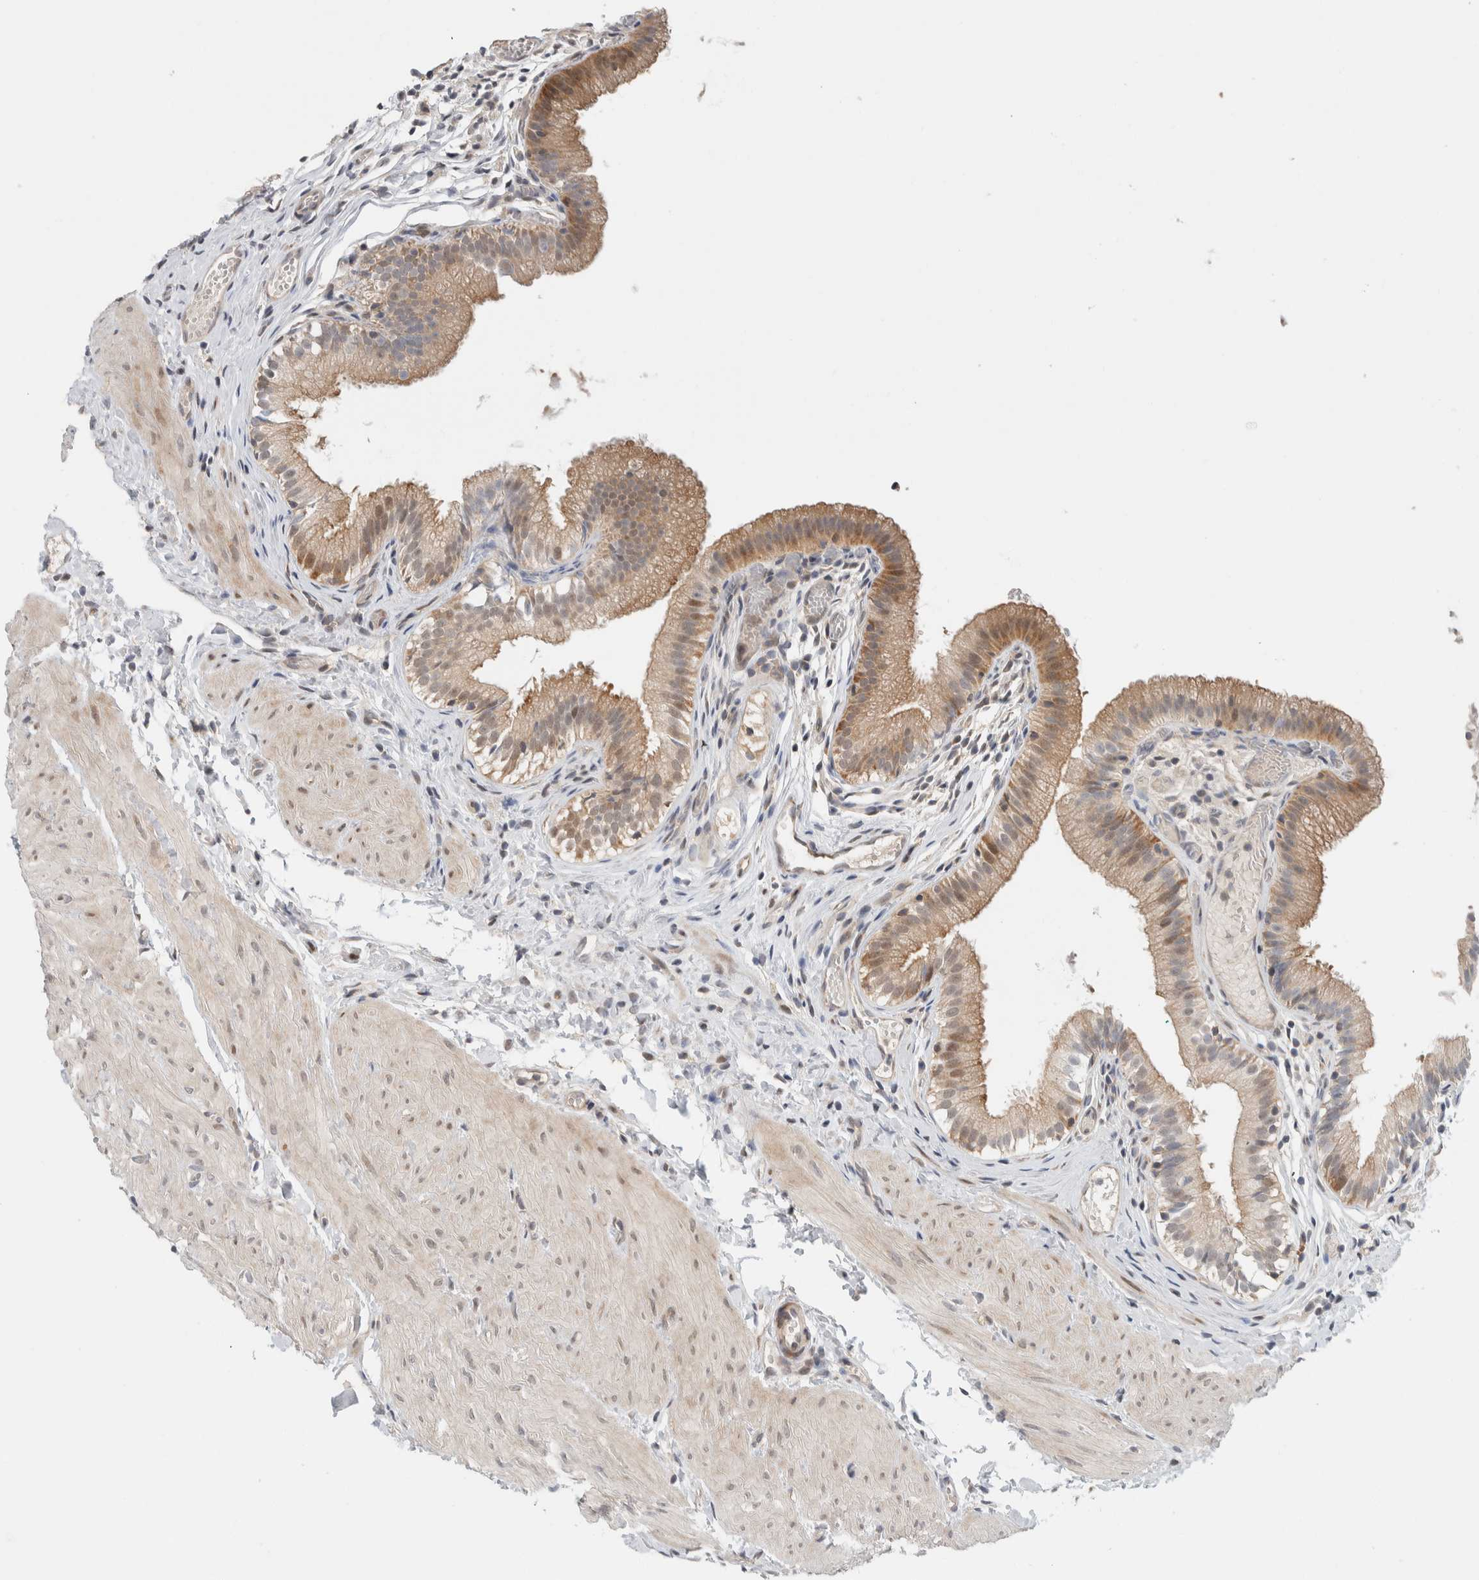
{"staining": {"intensity": "strong", "quantity": "25%-75%", "location": "cytoplasmic/membranous,nuclear"}, "tissue": "gallbladder", "cell_type": "Glandular cells", "image_type": "normal", "snomed": [{"axis": "morphology", "description": "Normal tissue, NOS"}, {"axis": "topography", "description": "Gallbladder"}], "caption": "An IHC image of normal tissue is shown. Protein staining in brown labels strong cytoplasmic/membranous,nuclear positivity in gallbladder within glandular cells. The staining was performed using DAB, with brown indicating positive protein expression. Nuclei are stained blue with hematoxylin.", "gene": "NCR3LG1", "patient": {"sex": "female", "age": 26}}